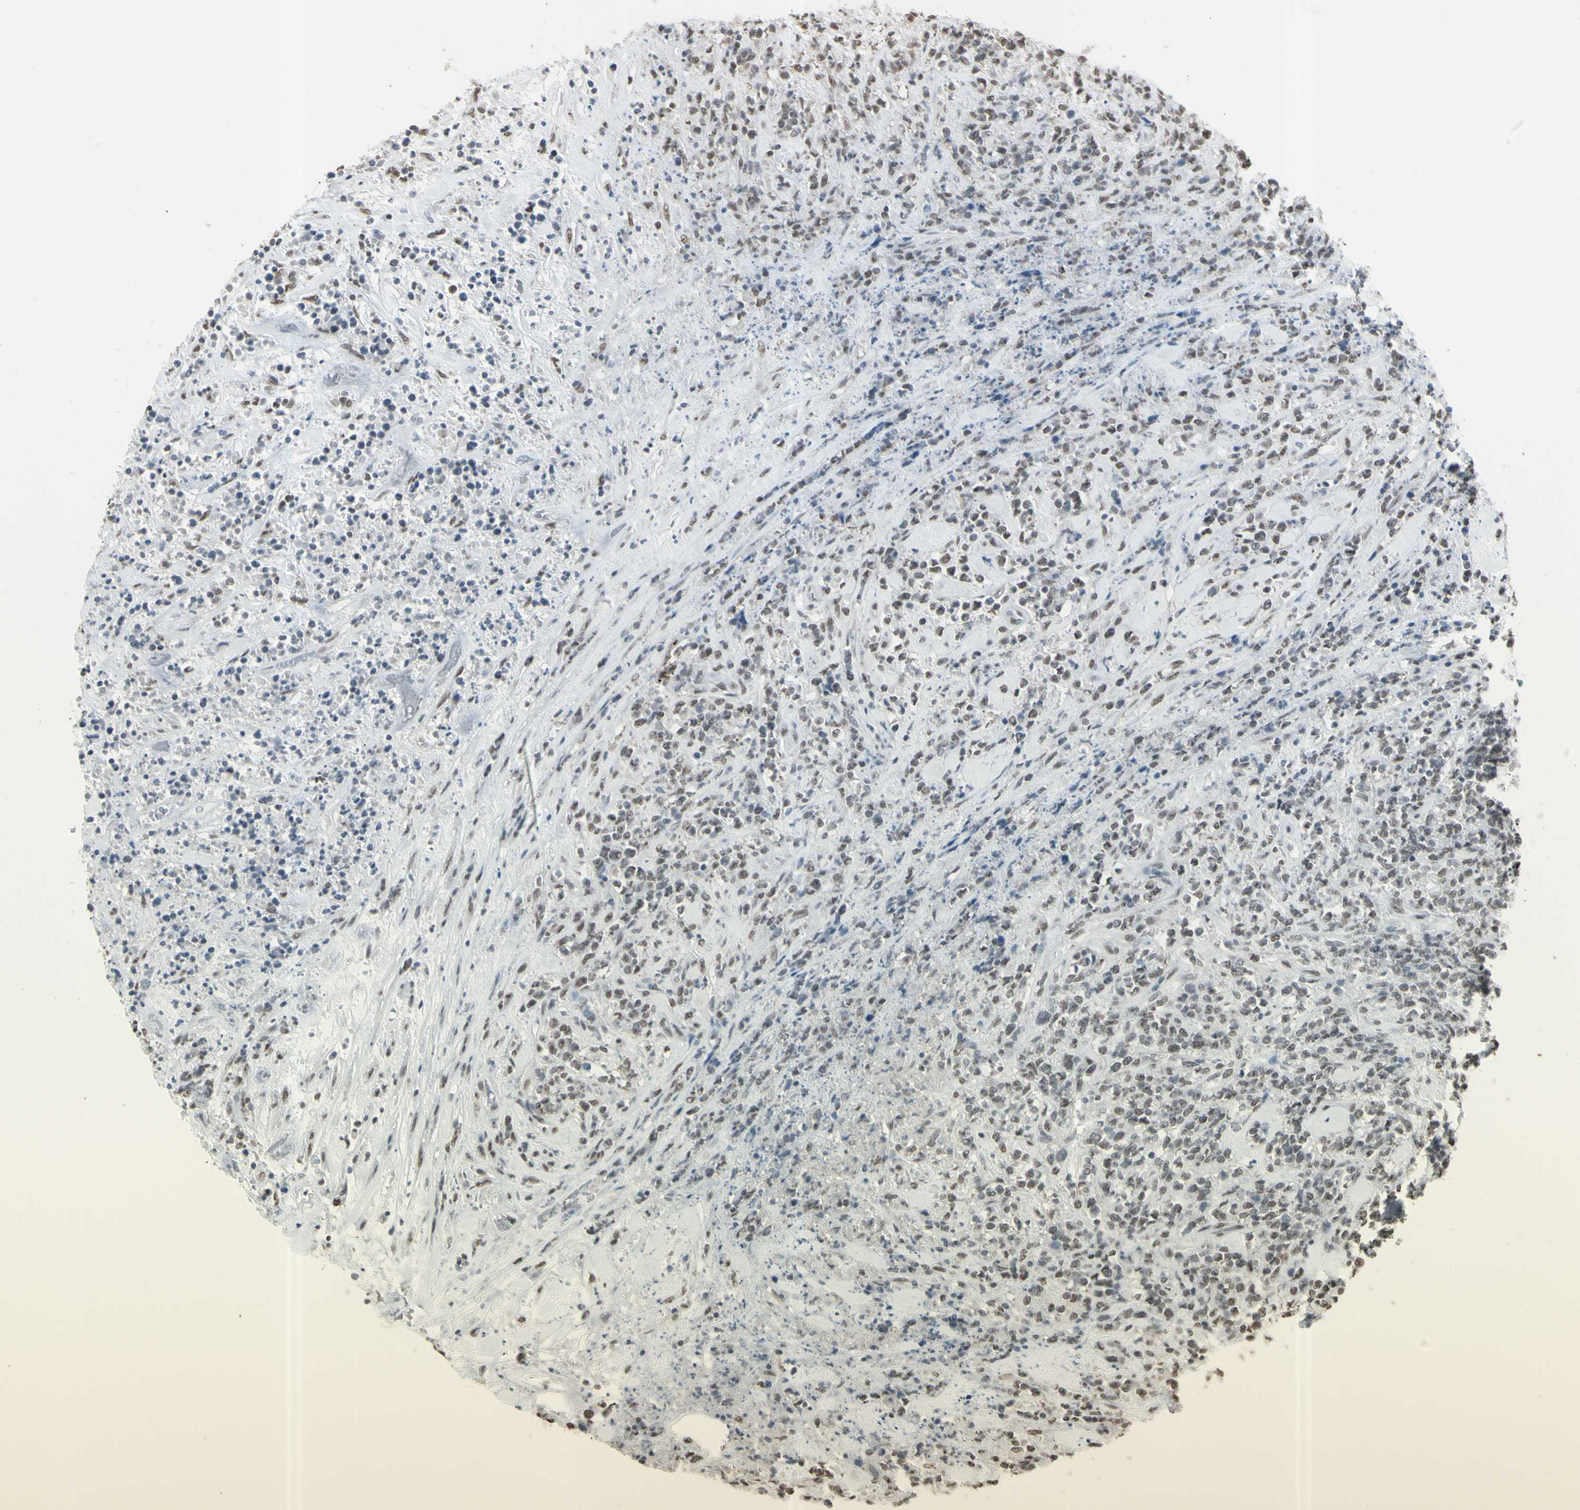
{"staining": {"intensity": "weak", "quantity": ">75%", "location": "nuclear"}, "tissue": "lymphoma", "cell_type": "Tumor cells", "image_type": "cancer", "snomed": [{"axis": "morphology", "description": "Malignant lymphoma, non-Hodgkin's type, High grade"}, {"axis": "topography", "description": "Soft tissue"}], "caption": "Lymphoma was stained to show a protein in brown. There is low levels of weak nuclear expression in approximately >75% of tumor cells. (Brightfield microscopy of DAB IHC at high magnification).", "gene": "TRIM28", "patient": {"sex": "male", "age": 18}}